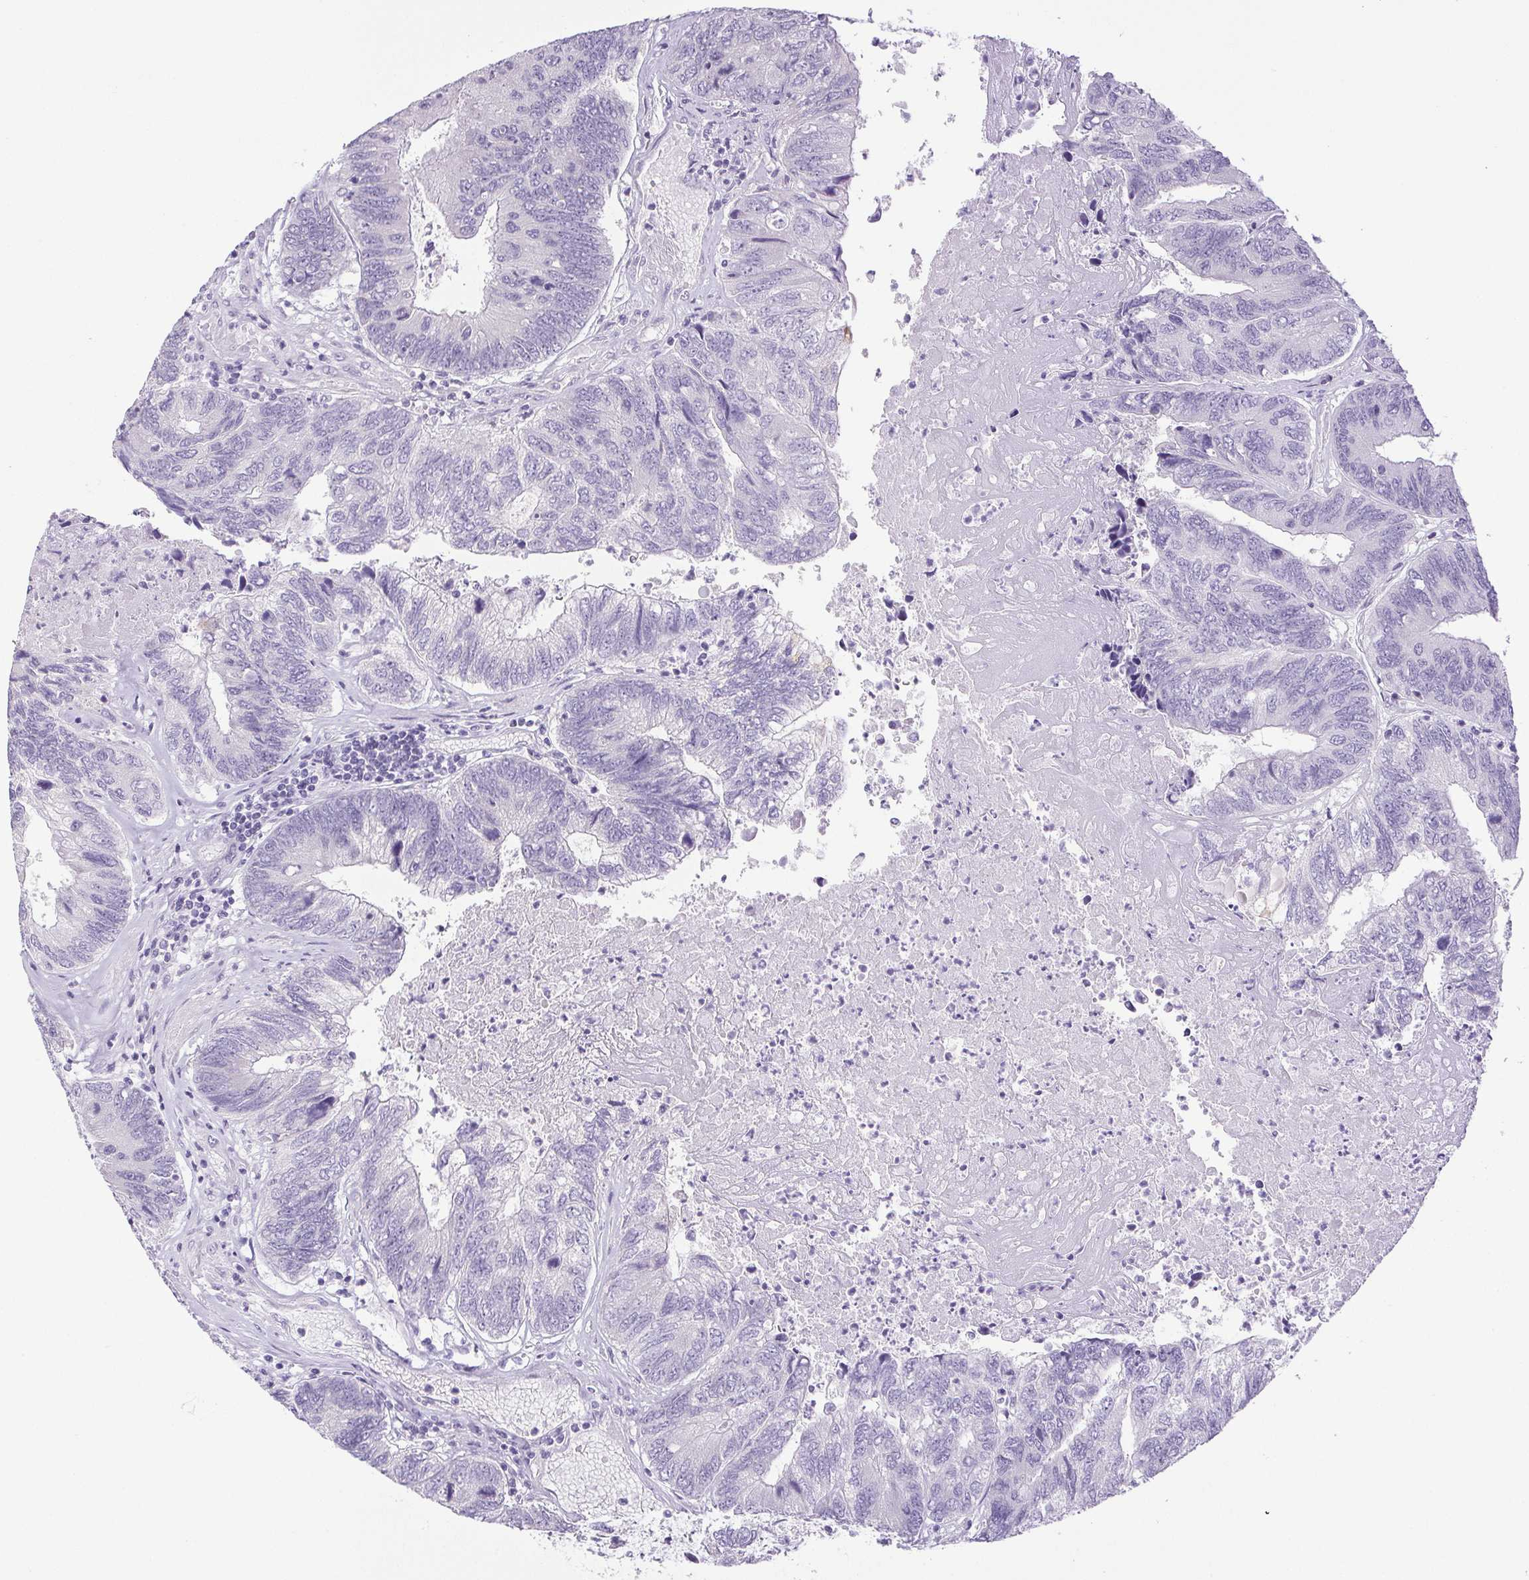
{"staining": {"intensity": "negative", "quantity": "none", "location": "none"}, "tissue": "colorectal cancer", "cell_type": "Tumor cells", "image_type": "cancer", "snomed": [{"axis": "morphology", "description": "Adenocarcinoma, NOS"}, {"axis": "topography", "description": "Colon"}], "caption": "Immunohistochemistry (IHC) of human colorectal cancer (adenocarcinoma) shows no expression in tumor cells.", "gene": "PAPPA2", "patient": {"sex": "female", "age": 67}}